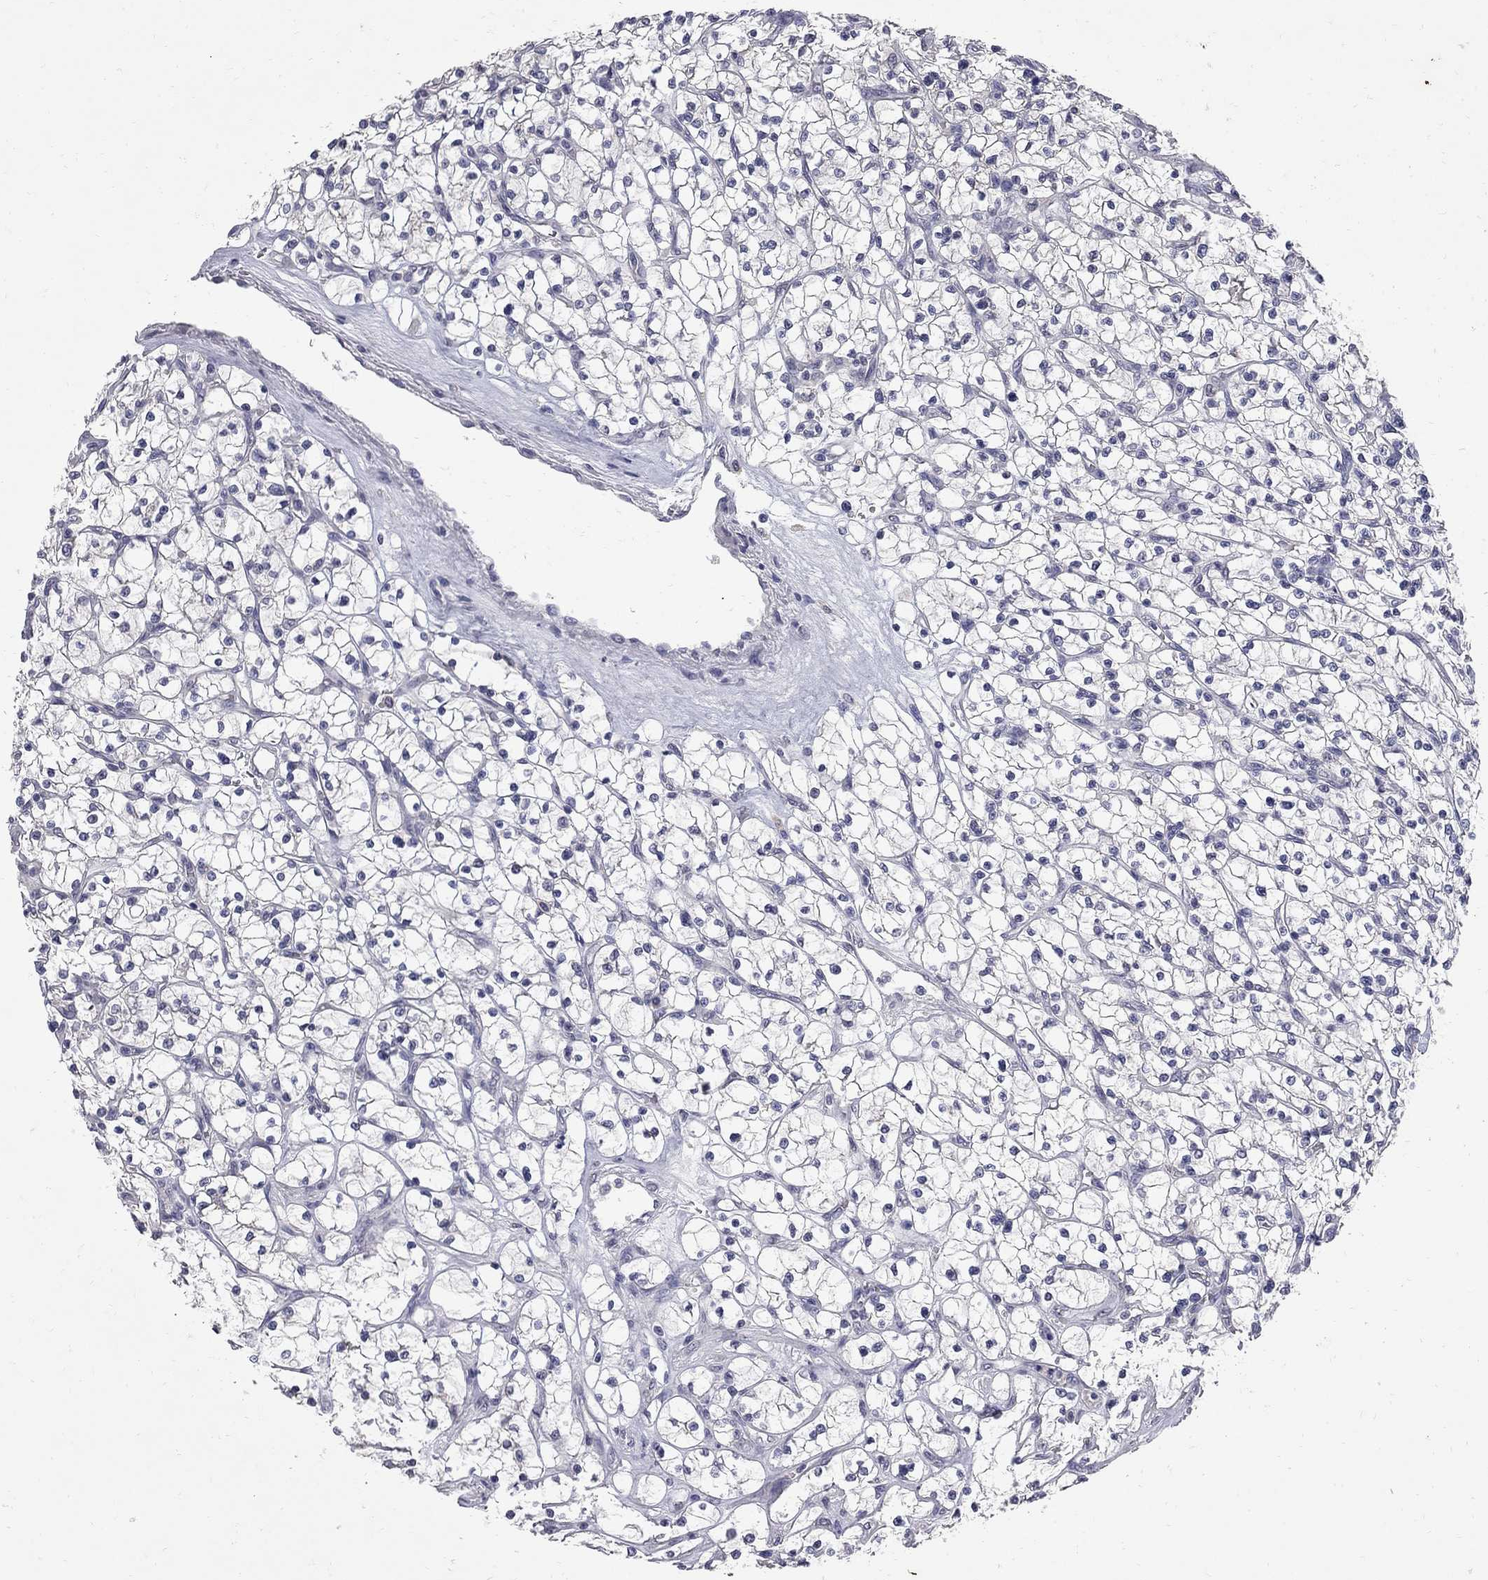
{"staining": {"intensity": "negative", "quantity": "none", "location": "none"}, "tissue": "renal cancer", "cell_type": "Tumor cells", "image_type": "cancer", "snomed": [{"axis": "morphology", "description": "Adenocarcinoma, NOS"}, {"axis": "topography", "description": "Kidney"}], "caption": "This is a photomicrograph of IHC staining of renal cancer, which shows no staining in tumor cells.", "gene": "NOS2", "patient": {"sex": "female", "age": 64}}